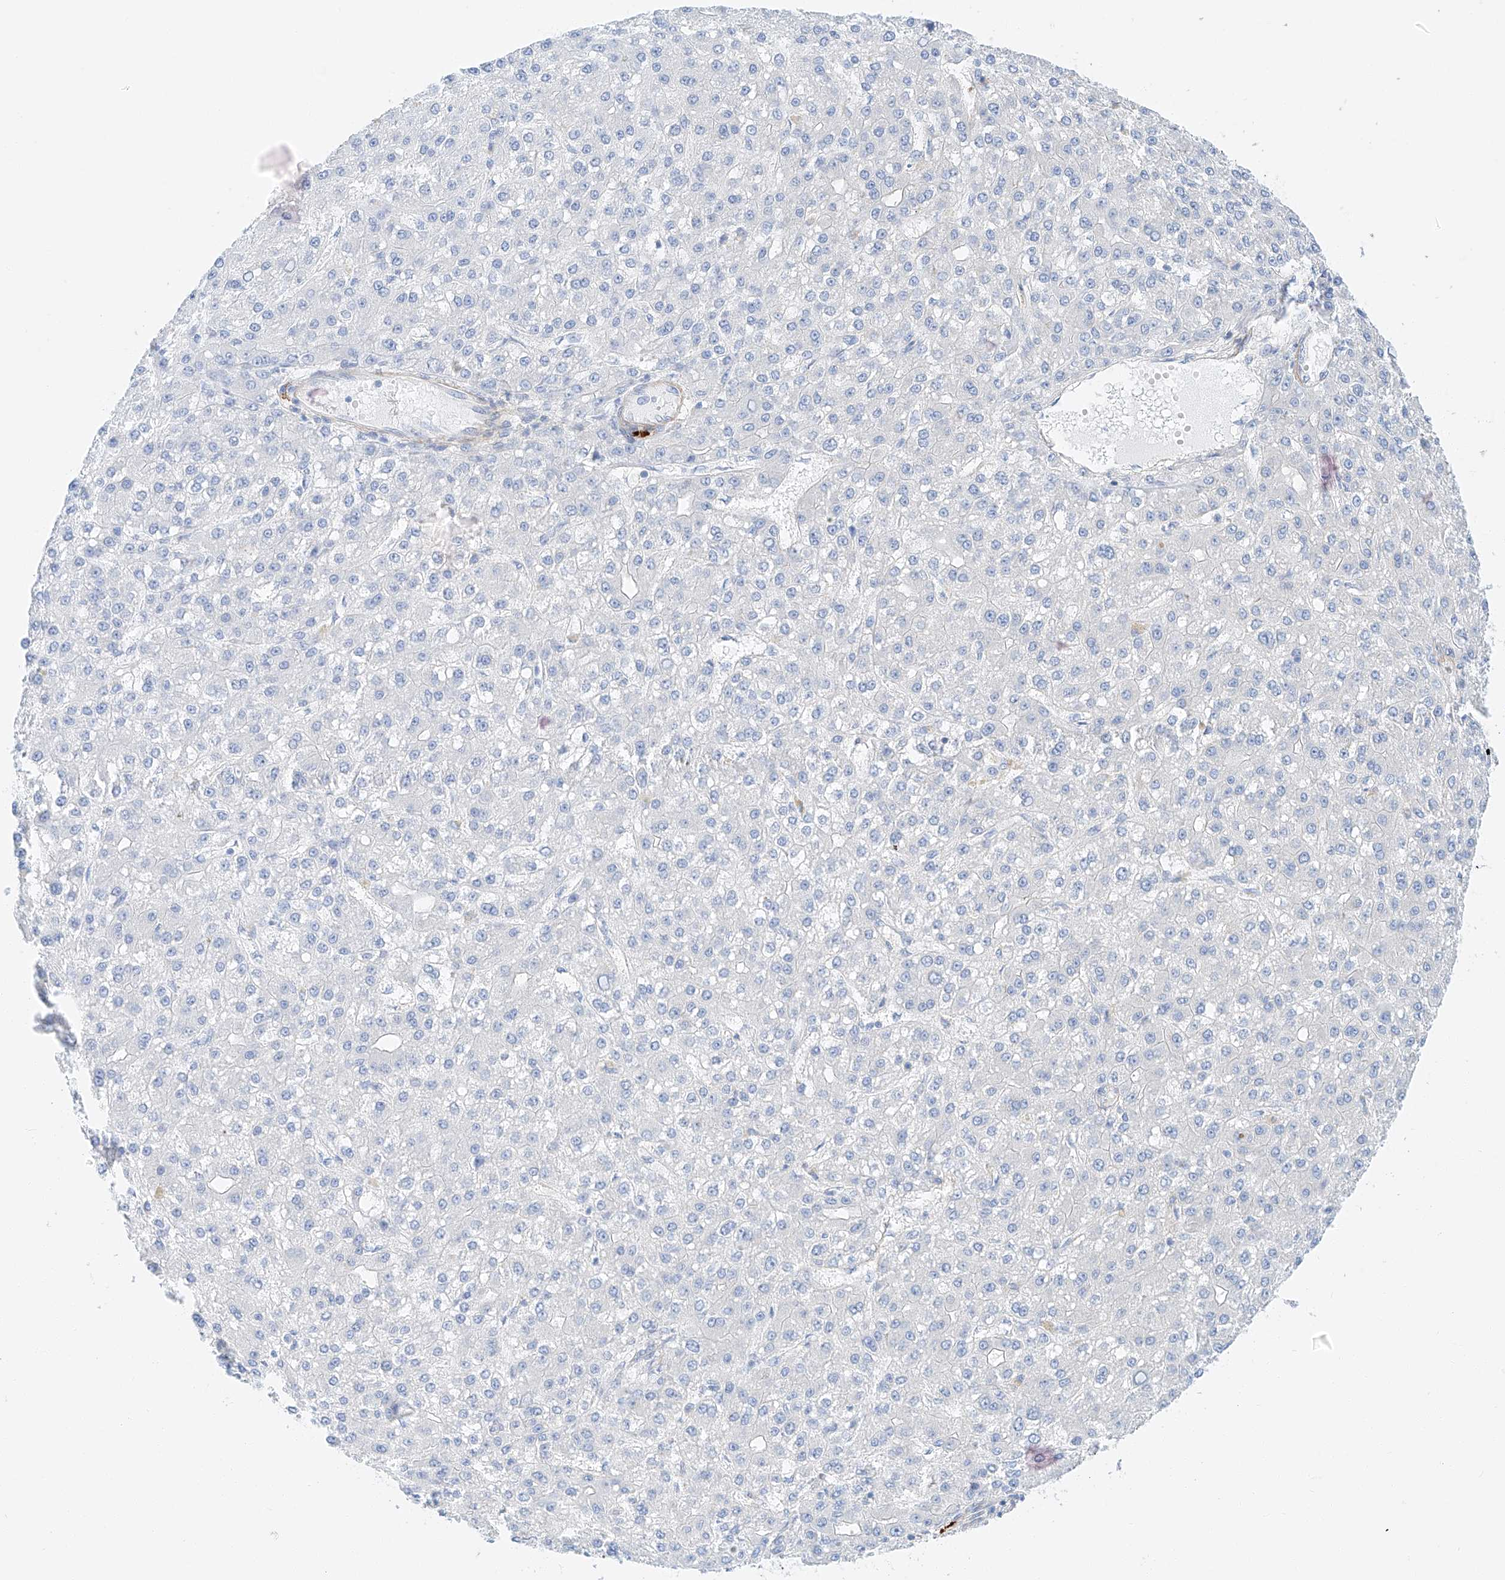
{"staining": {"intensity": "negative", "quantity": "none", "location": "none"}, "tissue": "liver cancer", "cell_type": "Tumor cells", "image_type": "cancer", "snomed": [{"axis": "morphology", "description": "Carcinoma, Hepatocellular, NOS"}, {"axis": "topography", "description": "Liver"}], "caption": "Immunohistochemistry (IHC) photomicrograph of human liver cancer (hepatocellular carcinoma) stained for a protein (brown), which reveals no staining in tumor cells. (Immunohistochemistry (IHC), brightfield microscopy, high magnification).", "gene": "MINDY4", "patient": {"sex": "male", "age": 67}}